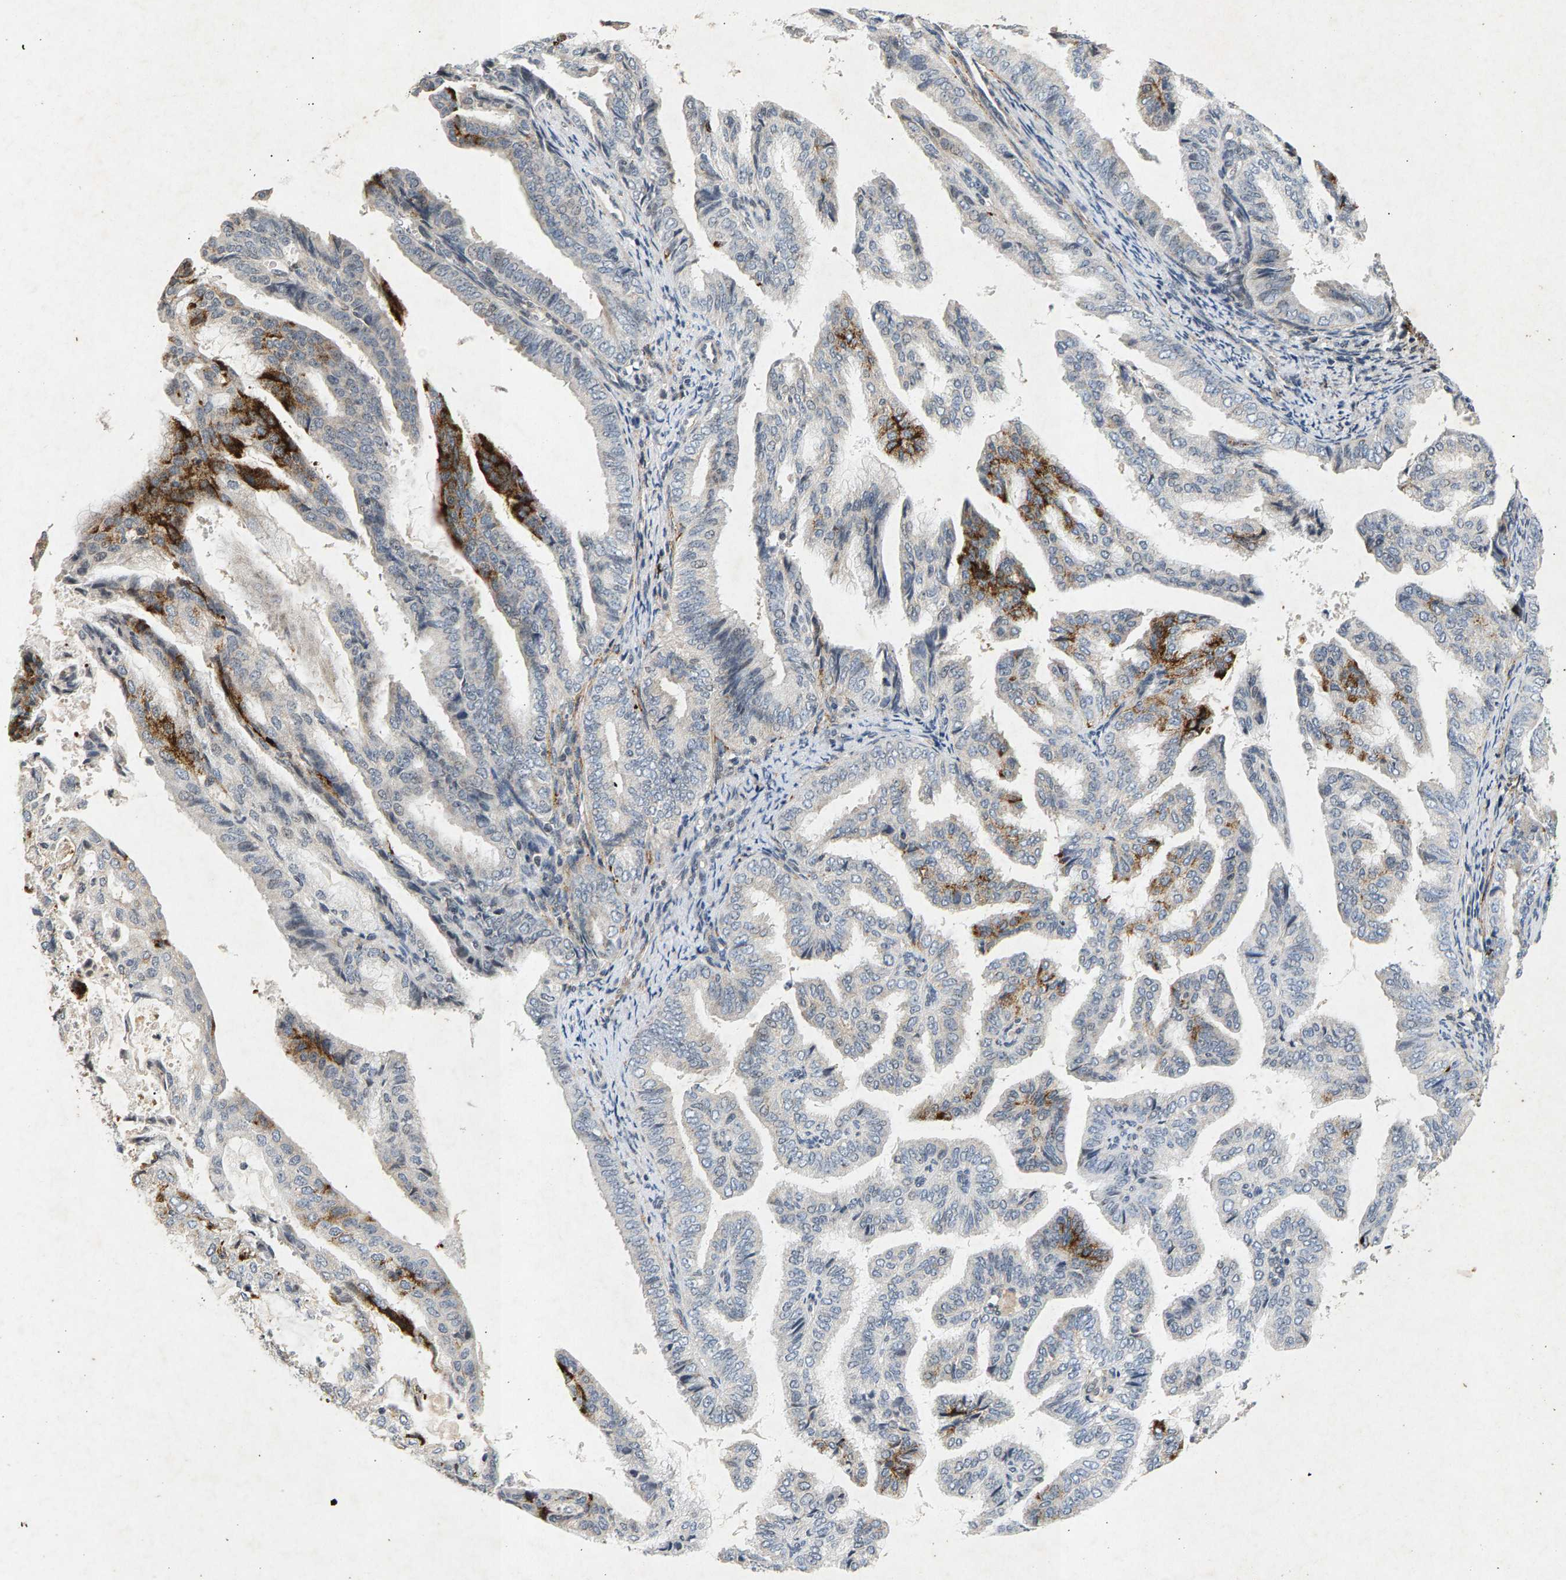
{"staining": {"intensity": "strong", "quantity": "<25%", "location": "cytoplasmic/membranous"}, "tissue": "endometrial cancer", "cell_type": "Tumor cells", "image_type": "cancer", "snomed": [{"axis": "morphology", "description": "Adenocarcinoma, NOS"}, {"axis": "topography", "description": "Endometrium"}], "caption": "Protein staining demonstrates strong cytoplasmic/membranous positivity in about <25% of tumor cells in endometrial cancer (adenocarcinoma).", "gene": "ZPR1", "patient": {"sex": "female", "age": 58}}